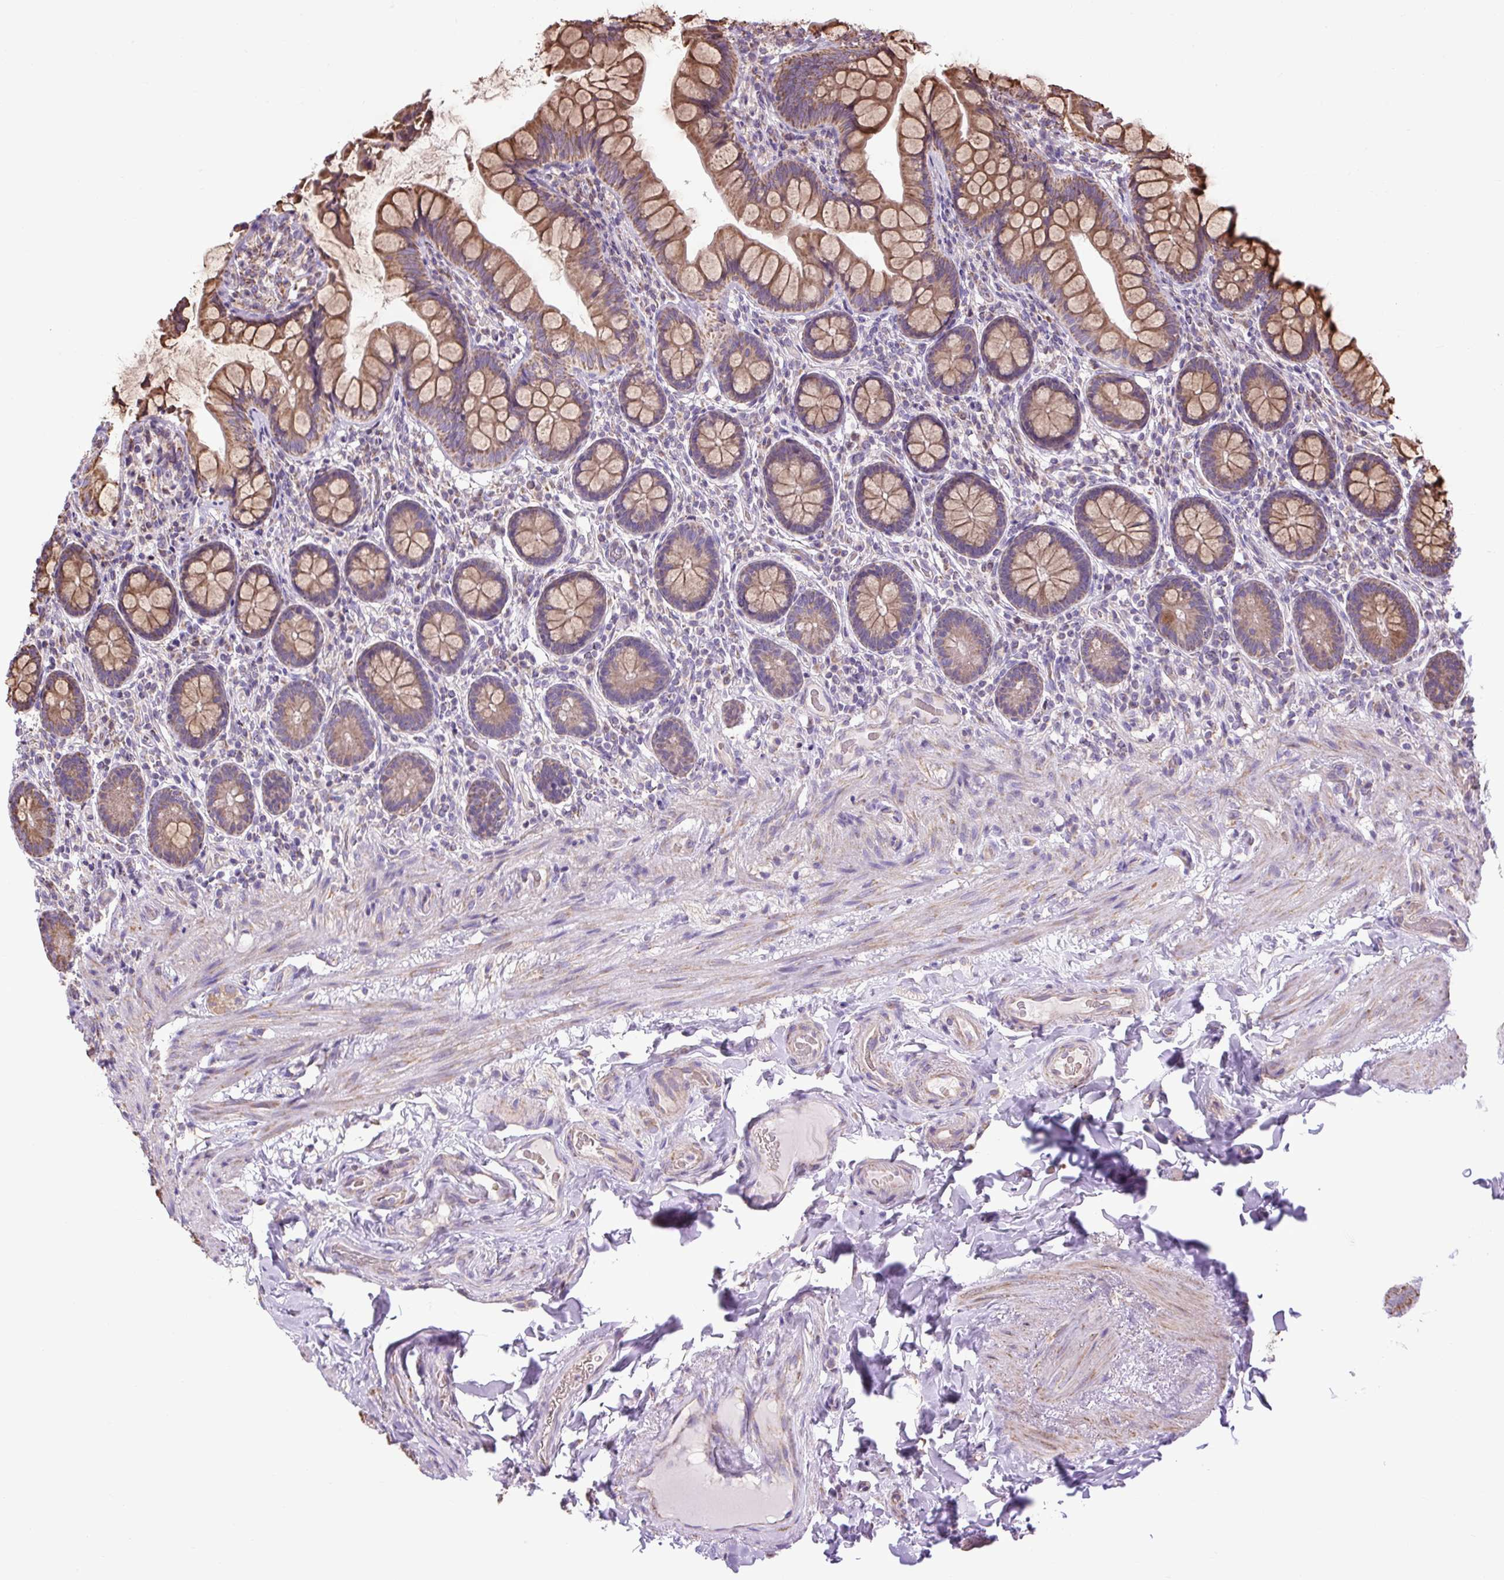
{"staining": {"intensity": "moderate", "quantity": ">75%", "location": "cytoplasmic/membranous"}, "tissue": "small intestine", "cell_type": "Glandular cells", "image_type": "normal", "snomed": [{"axis": "morphology", "description": "Normal tissue, NOS"}, {"axis": "topography", "description": "Small intestine"}], "caption": "Immunohistochemical staining of normal small intestine shows >75% levels of moderate cytoplasmic/membranous protein expression in about >75% of glandular cells.", "gene": "PLCG1", "patient": {"sex": "male", "age": 70}}